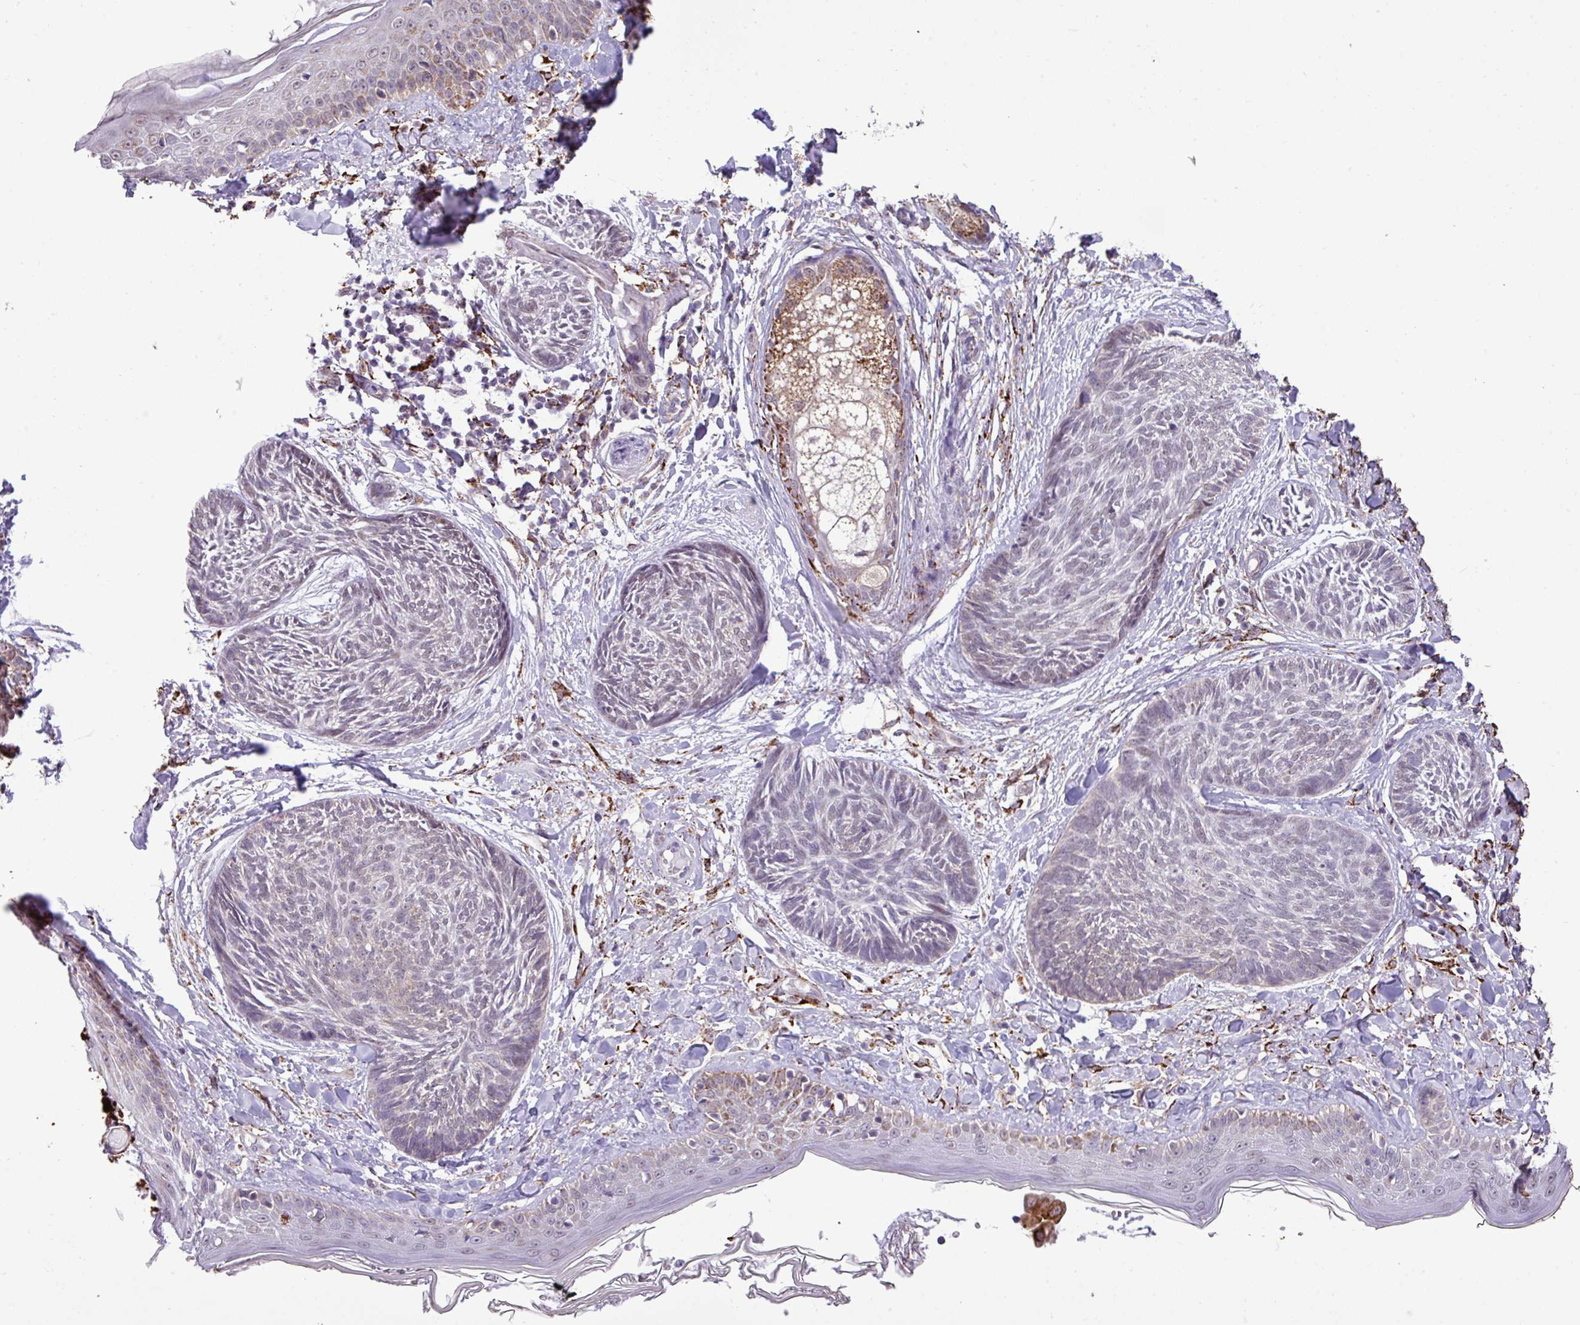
{"staining": {"intensity": "negative", "quantity": "none", "location": "none"}, "tissue": "skin cancer", "cell_type": "Tumor cells", "image_type": "cancer", "snomed": [{"axis": "morphology", "description": "Basal cell carcinoma"}, {"axis": "topography", "description": "Skin"}], "caption": "This is an immunohistochemistry histopathology image of skin basal cell carcinoma. There is no staining in tumor cells.", "gene": "SGPP1", "patient": {"sex": "male", "age": 73}}